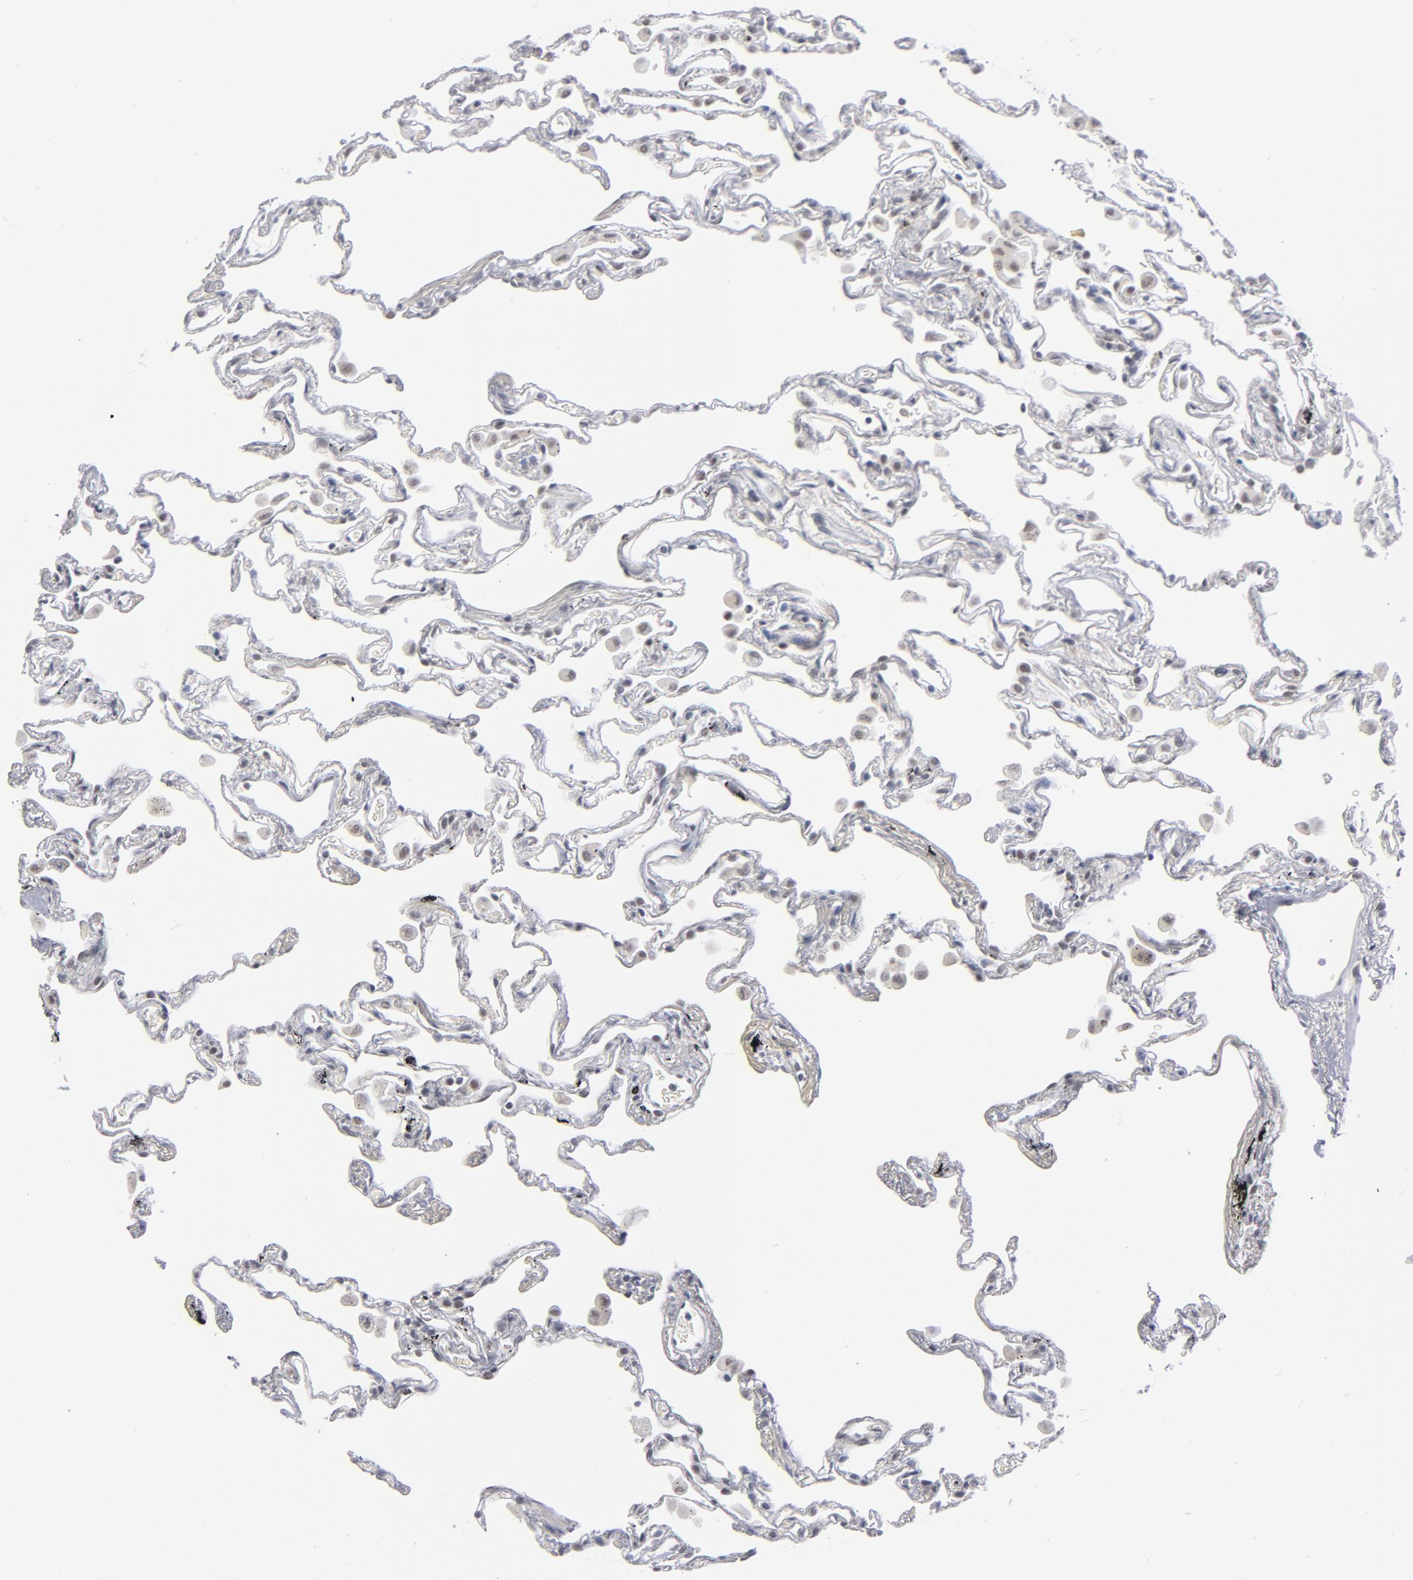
{"staining": {"intensity": "weak", "quantity": "25%-75%", "location": "nuclear"}, "tissue": "lung", "cell_type": "Alveolar cells", "image_type": "normal", "snomed": [{"axis": "morphology", "description": "Normal tissue, NOS"}, {"axis": "morphology", "description": "Inflammation, NOS"}, {"axis": "topography", "description": "Lung"}], "caption": "Immunohistochemical staining of unremarkable lung exhibits weak nuclear protein staining in about 25%-75% of alveolar cells. (brown staining indicates protein expression, while blue staining denotes nuclei).", "gene": "BAP1", "patient": {"sex": "male", "age": 69}}